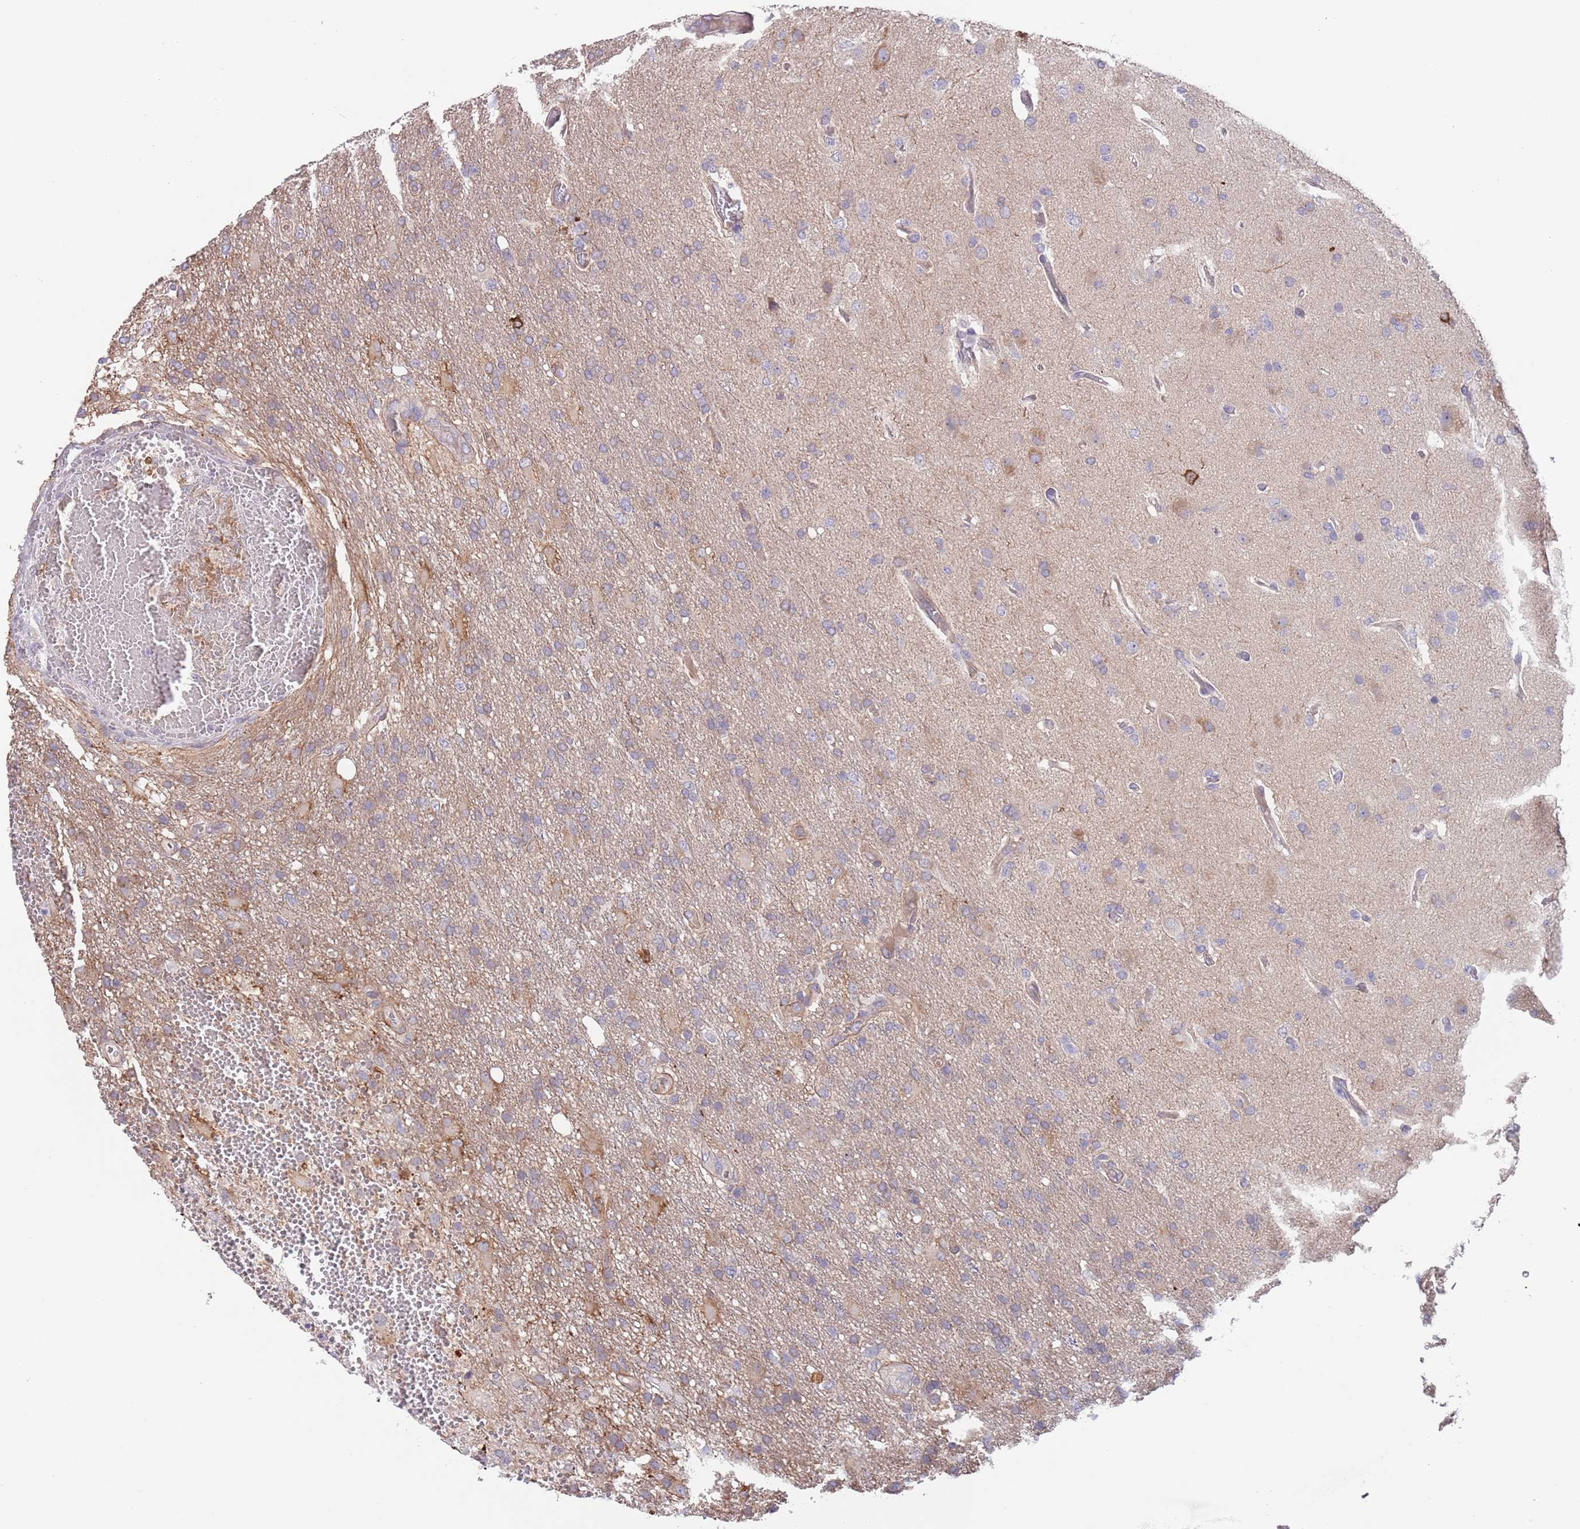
{"staining": {"intensity": "negative", "quantity": "none", "location": "none"}, "tissue": "glioma", "cell_type": "Tumor cells", "image_type": "cancer", "snomed": [{"axis": "morphology", "description": "Glioma, malignant, High grade"}, {"axis": "topography", "description": "Brain"}], "caption": "An immunohistochemistry histopathology image of glioma is shown. There is no staining in tumor cells of glioma. Brightfield microscopy of IHC stained with DAB (brown) and hematoxylin (blue), captured at high magnification.", "gene": "RNF169", "patient": {"sex": "female", "age": 74}}